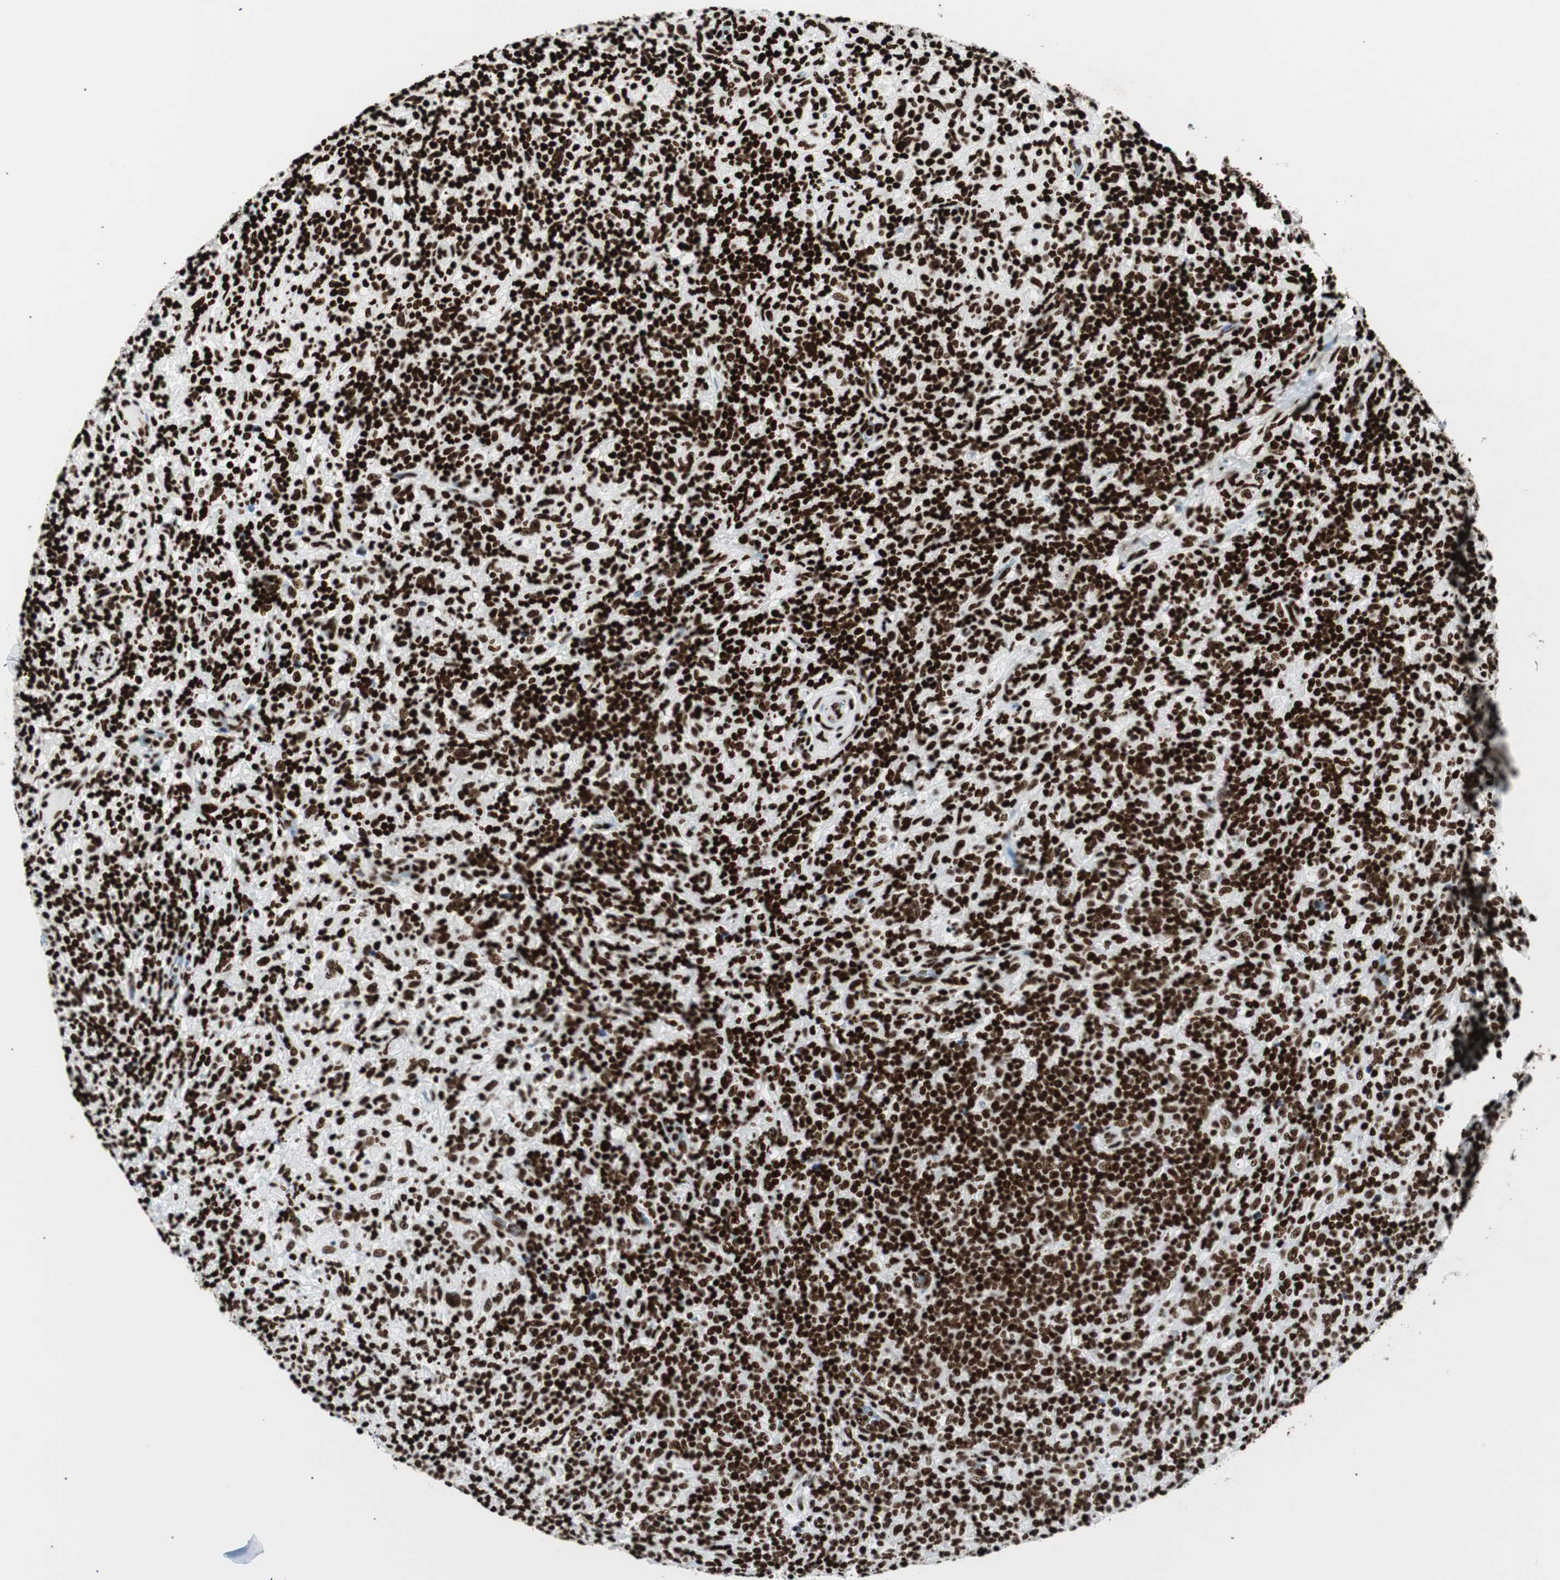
{"staining": {"intensity": "strong", "quantity": ">75%", "location": "nuclear"}, "tissue": "lymphoma", "cell_type": "Tumor cells", "image_type": "cancer", "snomed": [{"axis": "morphology", "description": "Hodgkin's disease, NOS"}, {"axis": "topography", "description": "Lymph node"}], "caption": "This image displays immunohistochemistry (IHC) staining of human lymphoma, with high strong nuclear staining in about >75% of tumor cells.", "gene": "NCL", "patient": {"sex": "male", "age": 70}}